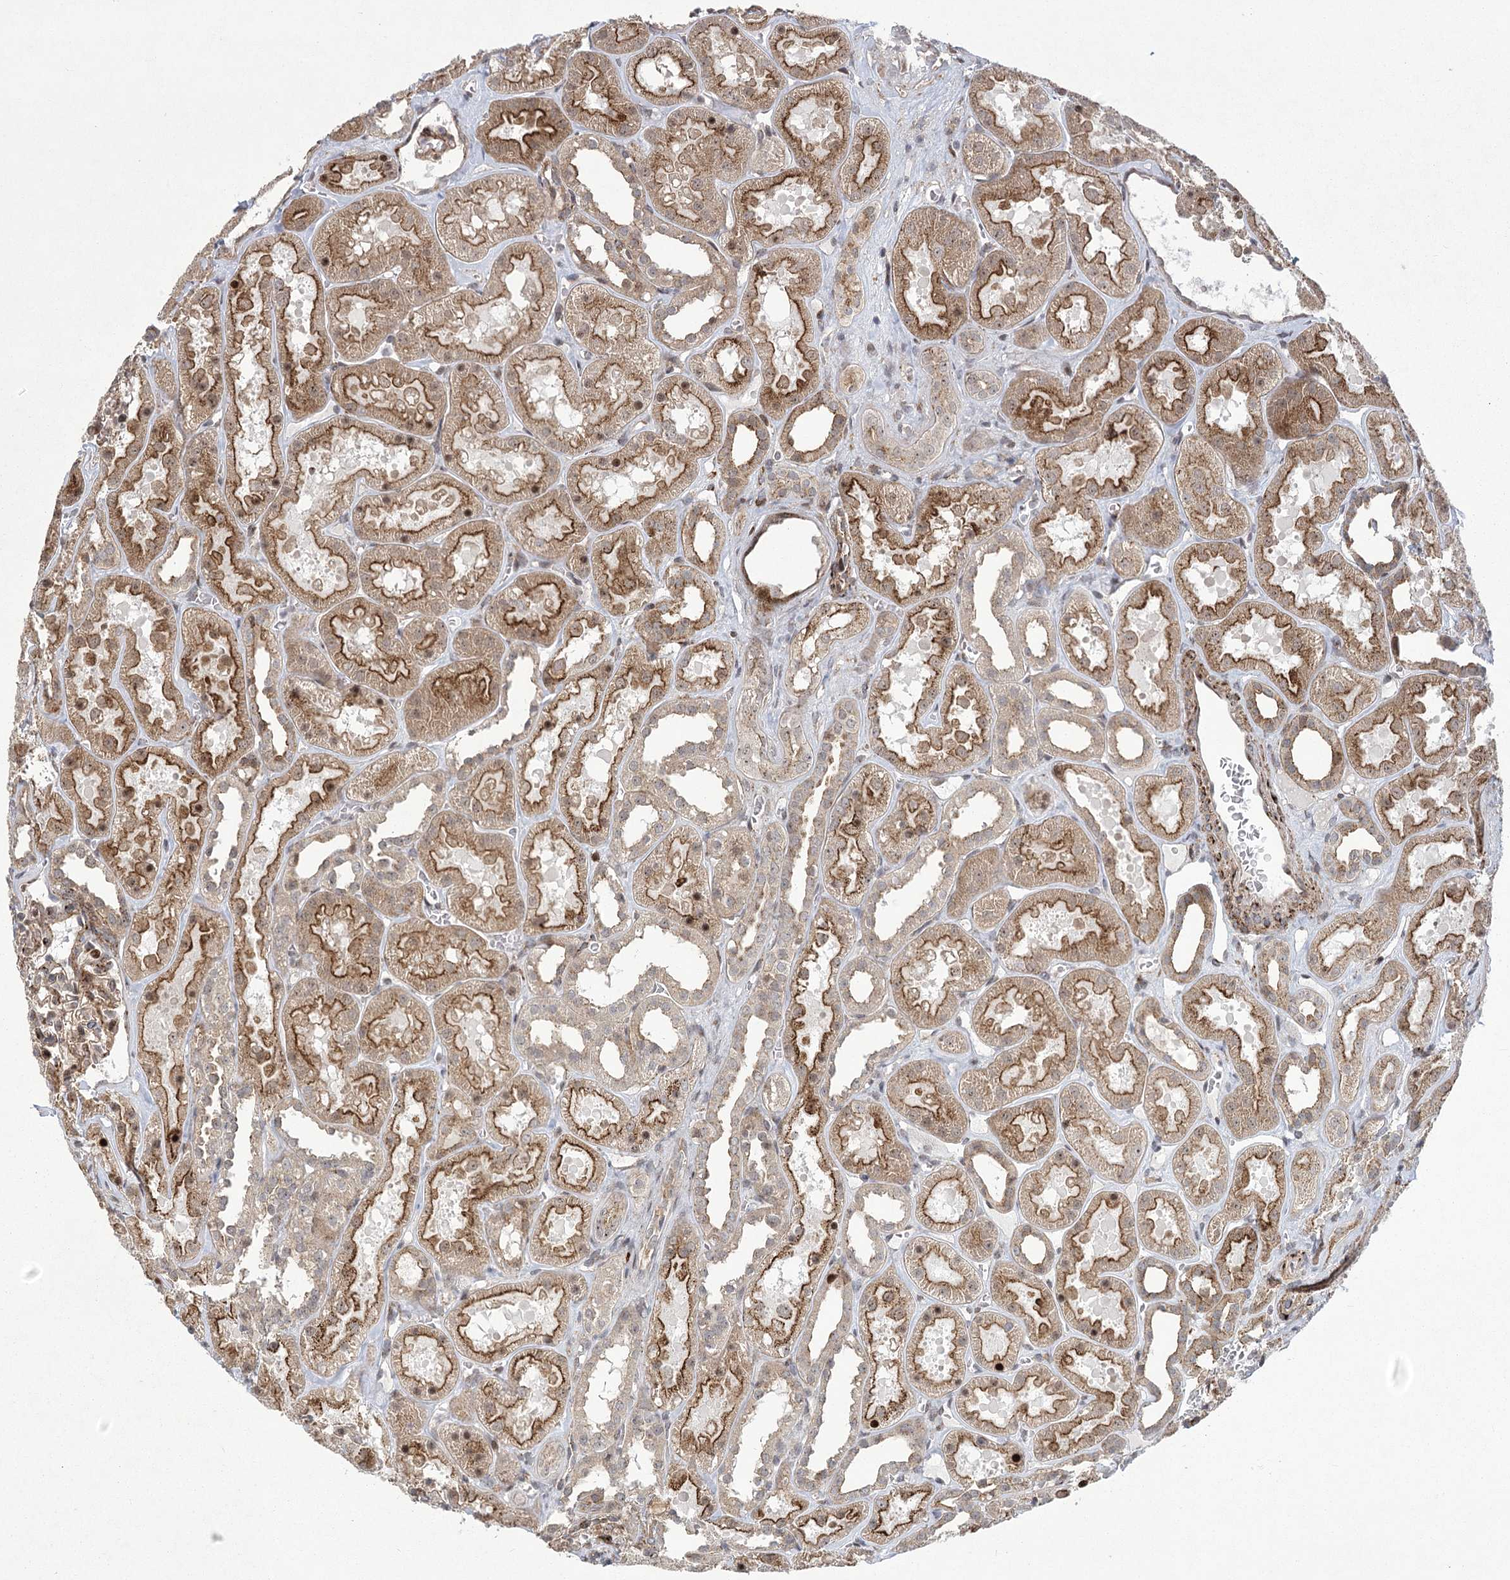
{"staining": {"intensity": "moderate", "quantity": "<25%", "location": "cytoplasmic/membranous,nuclear"}, "tissue": "kidney", "cell_type": "Cells in glomeruli", "image_type": "normal", "snomed": [{"axis": "morphology", "description": "Normal tissue, NOS"}, {"axis": "topography", "description": "Kidney"}], "caption": "Brown immunohistochemical staining in normal kidney displays moderate cytoplasmic/membranous,nuclear staining in about <25% of cells in glomeruli. (Stains: DAB (3,3'-diaminobenzidine) in brown, nuclei in blue, Microscopy: brightfield microscopy at high magnification).", "gene": "PARM1", "patient": {"sex": "female", "age": 41}}